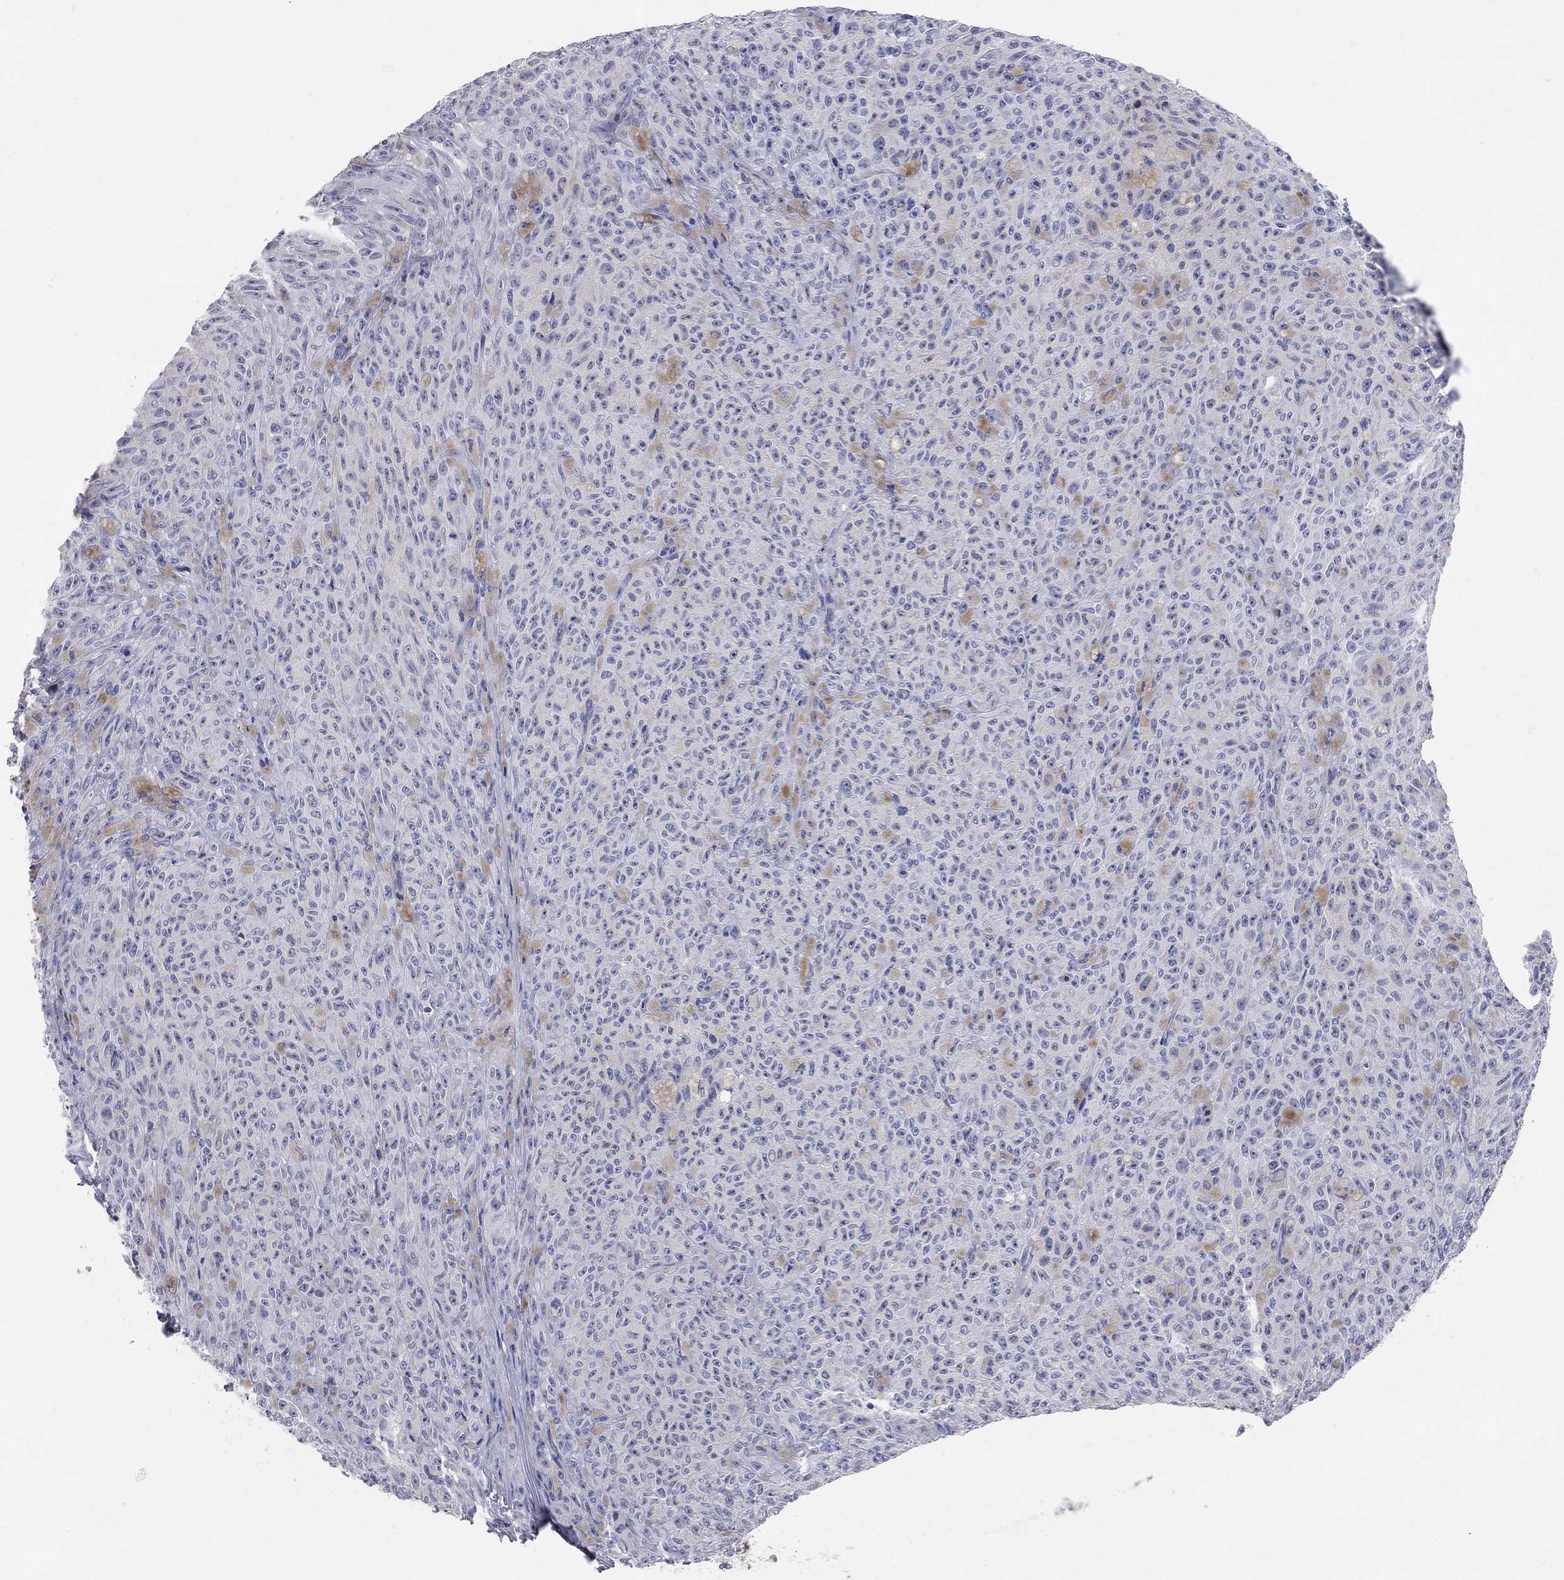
{"staining": {"intensity": "negative", "quantity": "none", "location": "none"}, "tissue": "melanoma", "cell_type": "Tumor cells", "image_type": "cancer", "snomed": [{"axis": "morphology", "description": "Malignant melanoma, NOS"}, {"axis": "topography", "description": "Skin"}], "caption": "Immunohistochemistry micrograph of neoplastic tissue: malignant melanoma stained with DAB shows no significant protein positivity in tumor cells. Nuclei are stained in blue.", "gene": "AOX1", "patient": {"sex": "female", "age": 82}}